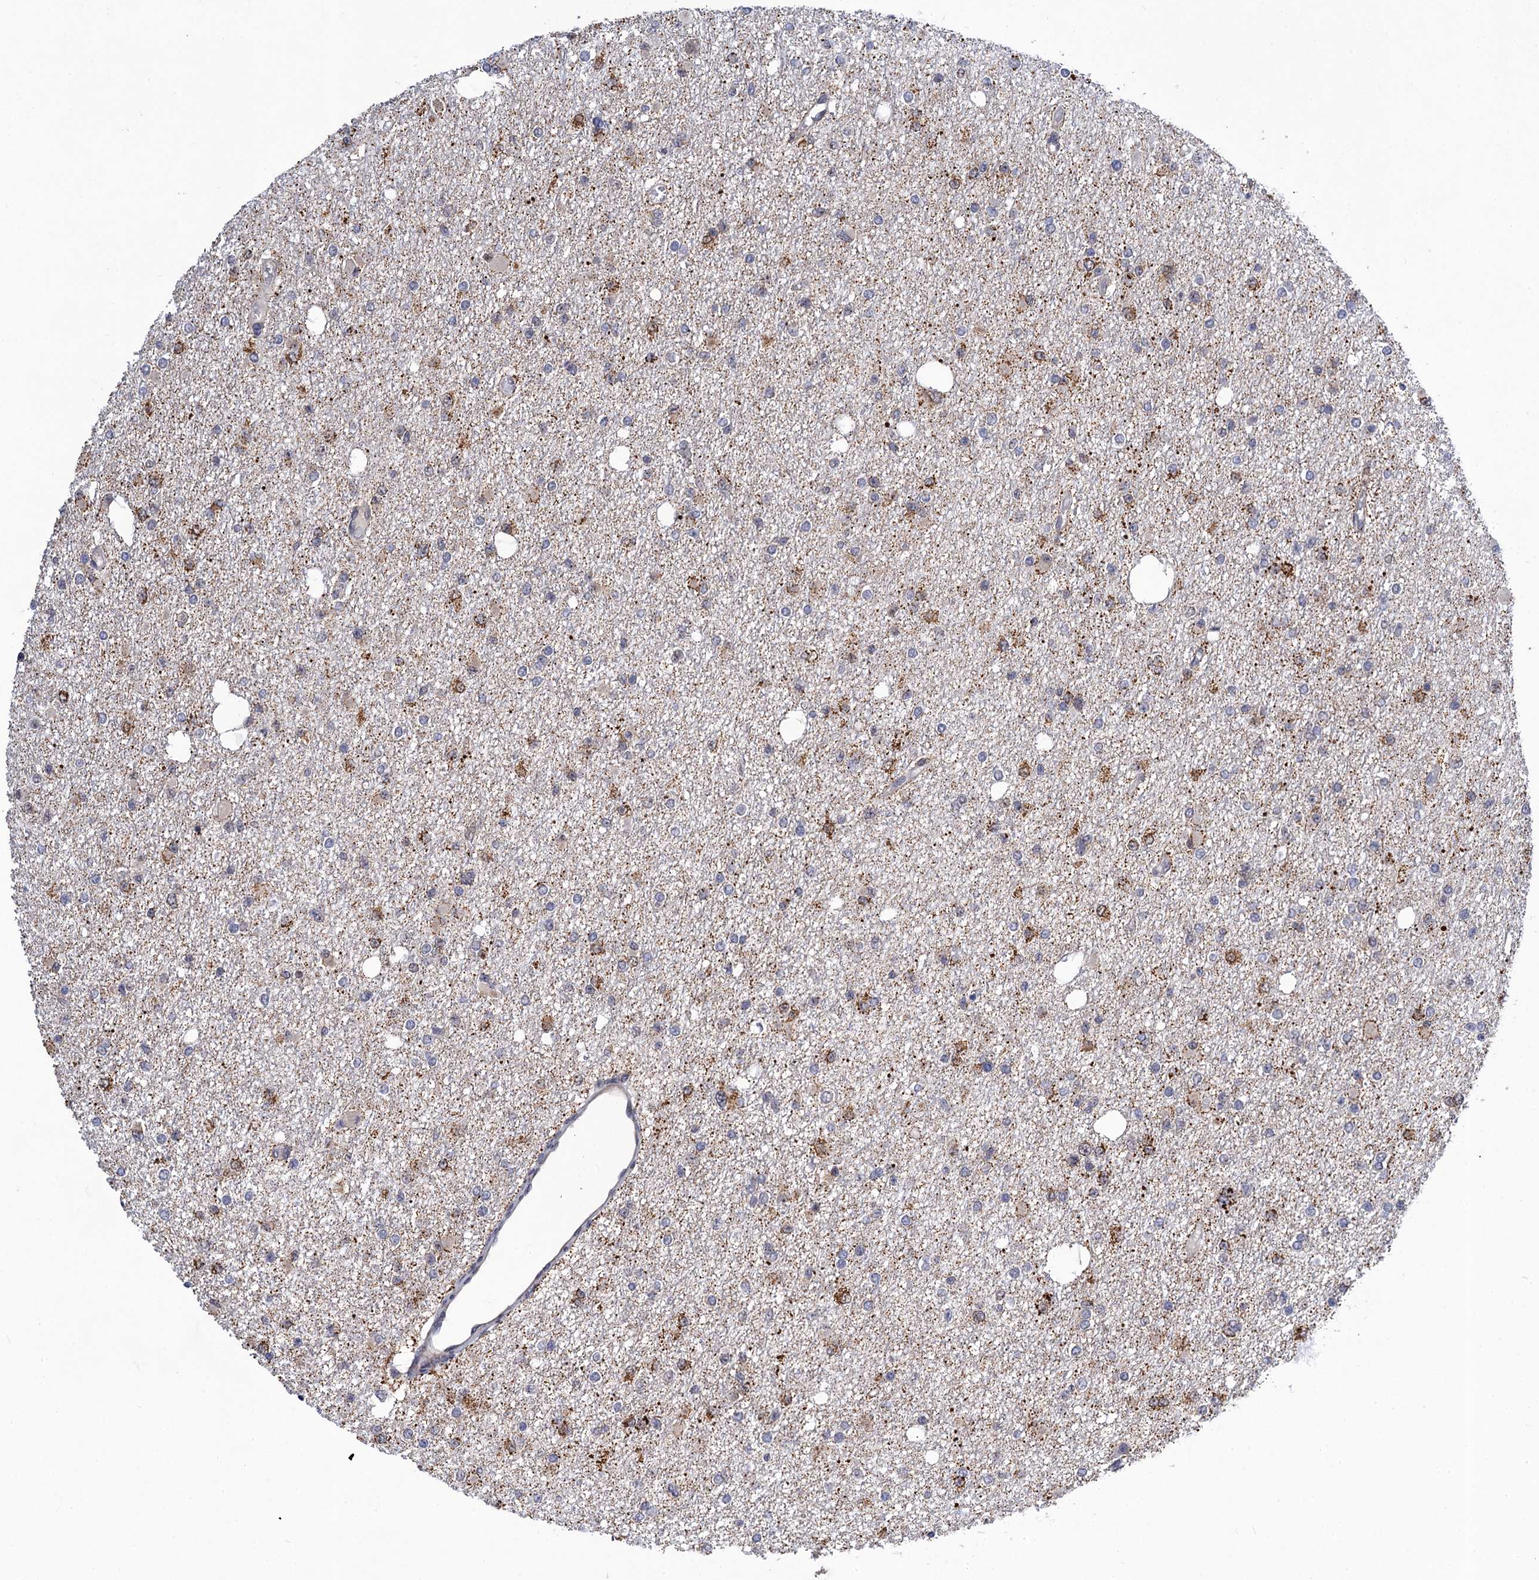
{"staining": {"intensity": "negative", "quantity": "none", "location": "none"}, "tissue": "glioma", "cell_type": "Tumor cells", "image_type": "cancer", "snomed": [{"axis": "morphology", "description": "Glioma, malignant, Low grade"}, {"axis": "topography", "description": "Brain"}], "caption": "Immunohistochemistry image of neoplastic tissue: human malignant glioma (low-grade) stained with DAB (3,3'-diaminobenzidine) displays no significant protein positivity in tumor cells.", "gene": "ZAR1L", "patient": {"sex": "female", "age": 22}}